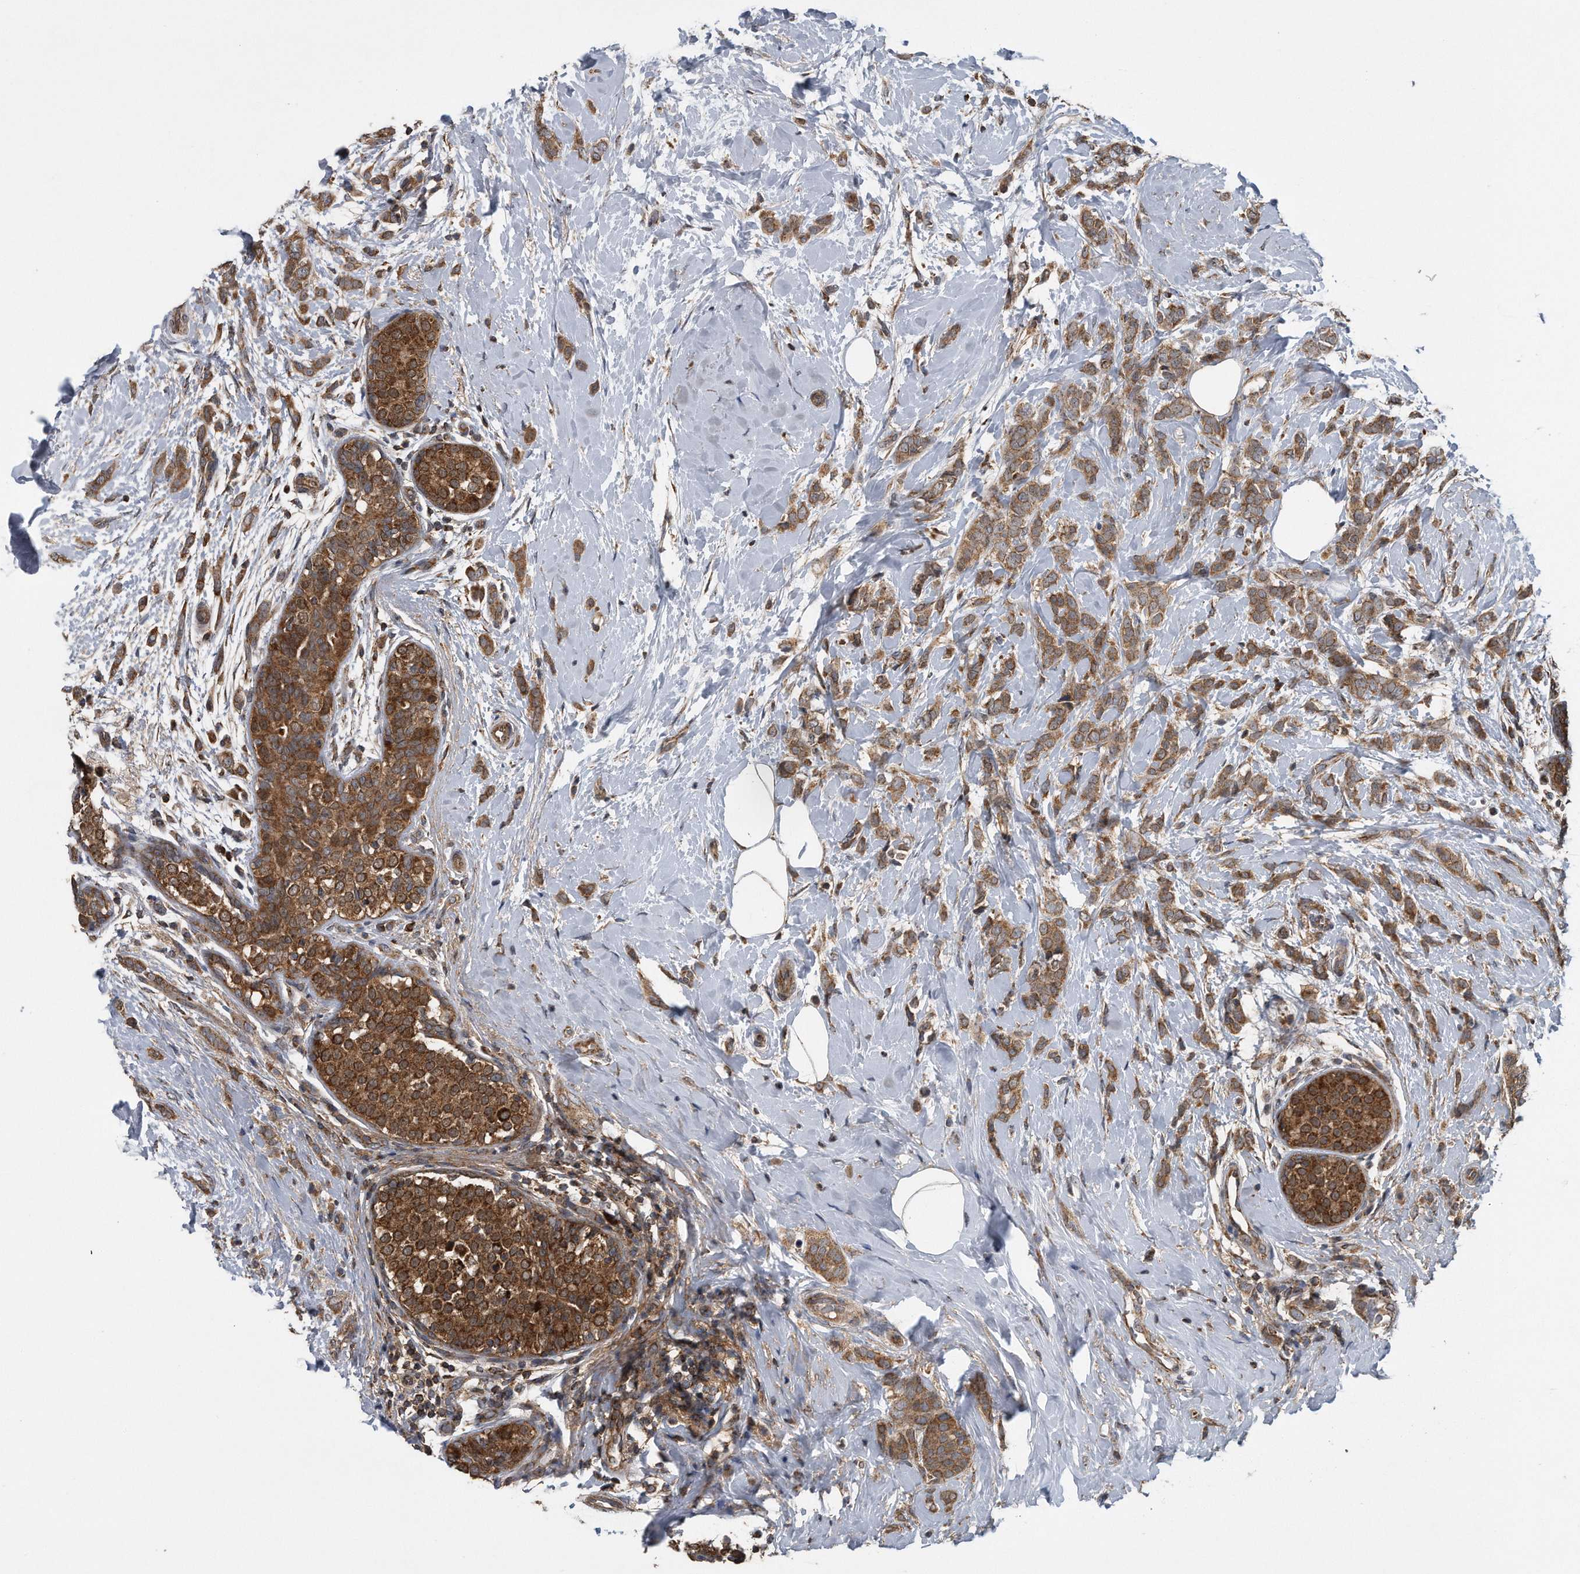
{"staining": {"intensity": "strong", "quantity": ">75%", "location": "cytoplasmic/membranous"}, "tissue": "breast cancer", "cell_type": "Tumor cells", "image_type": "cancer", "snomed": [{"axis": "morphology", "description": "Lobular carcinoma, in situ"}, {"axis": "morphology", "description": "Lobular carcinoma"}, {"axis": "topography", "description": "Breast"}], "caption": "Immunohistochemistry photomicrograph of neoplastic tissue: human lobular carcinoma in situ (breast) stained using IHC reveals high levels of strong protein expression localized specifically in the cytoplasmic/membranous of tumor cells, appearing as a cytoplasmic/membranous brown color.", "gene": "ALPK2", "patient": {"sex": "female", "age": 41}}